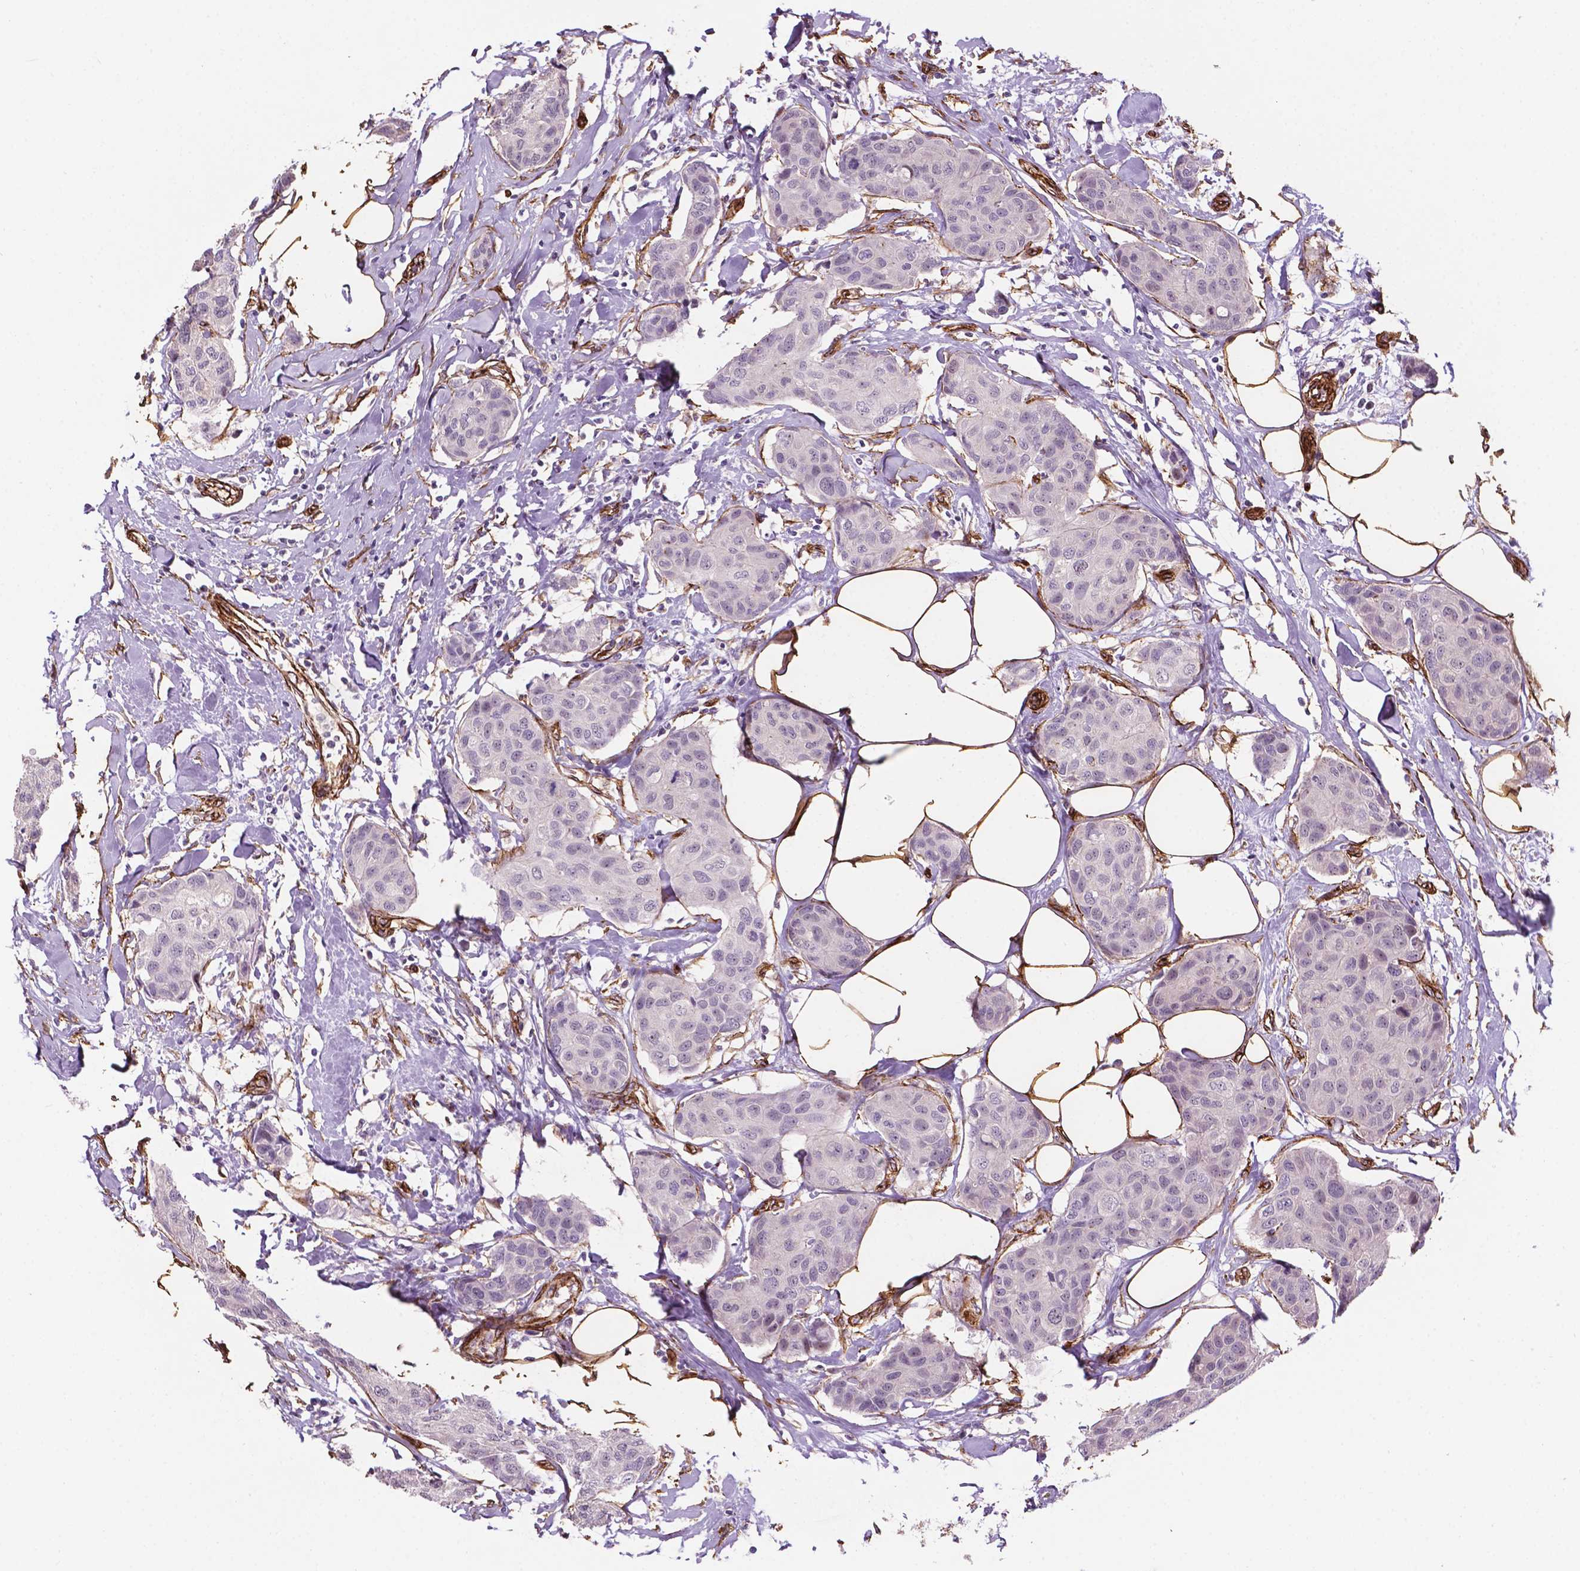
{"staining": {"intensity": "negative", "quantity": "none", "location": "none"}, "tissue": "breast cancer", "cell_type": "Tumor cells", "image_type": "cancer", "snomed": [{"axis": "morphology", "description": "Duct carcinoma"}, {"axis": "topography", "description": "Breast"}], "caption": "Immunohistochemistry (IHC) histopathology image of neoplastic tissue: human infiltrating ductal carcinoma (breast) stained with DAB exhibits no significant protein staining in tumor cells.", "gene": "EGFL8", "patient": {"sex": "female", "age": 80}}